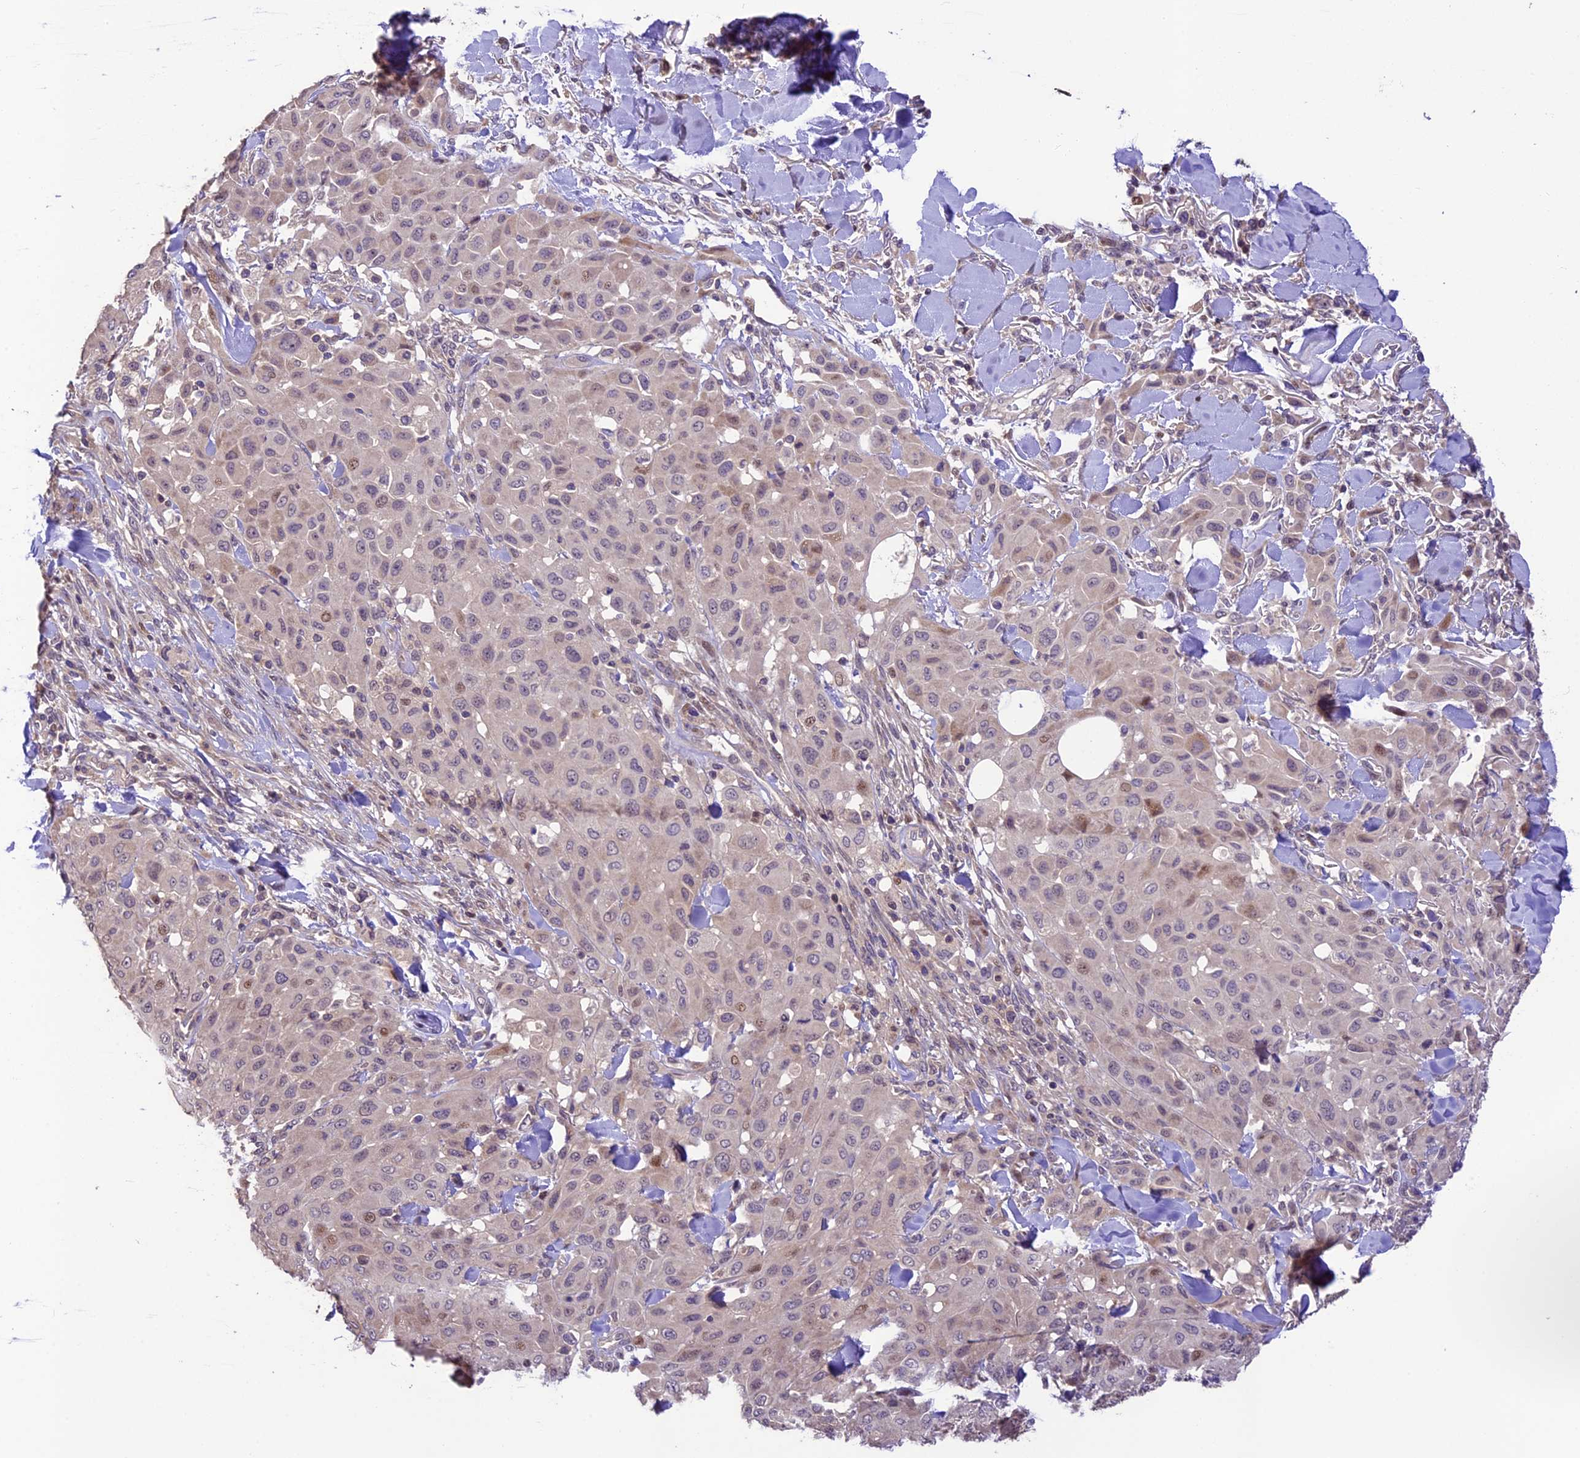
{"staining": {"intensity": "weak", "quantity": "<25%", "location": "nuclear"}, "tissue": "melanoma", "cell_type": "Tumor cells", "image_type": "cancer", "snomed": [{"axis": "morphology", "description": "Malignant melanoma, Metastatic site"}, {"axis": "topography", "description": "Skin"}], "caption": "An image of human melanoma is negative for staining in tumor cells.", "gene": "DGKH", "patient": {"sex": "female", "age": 81}}